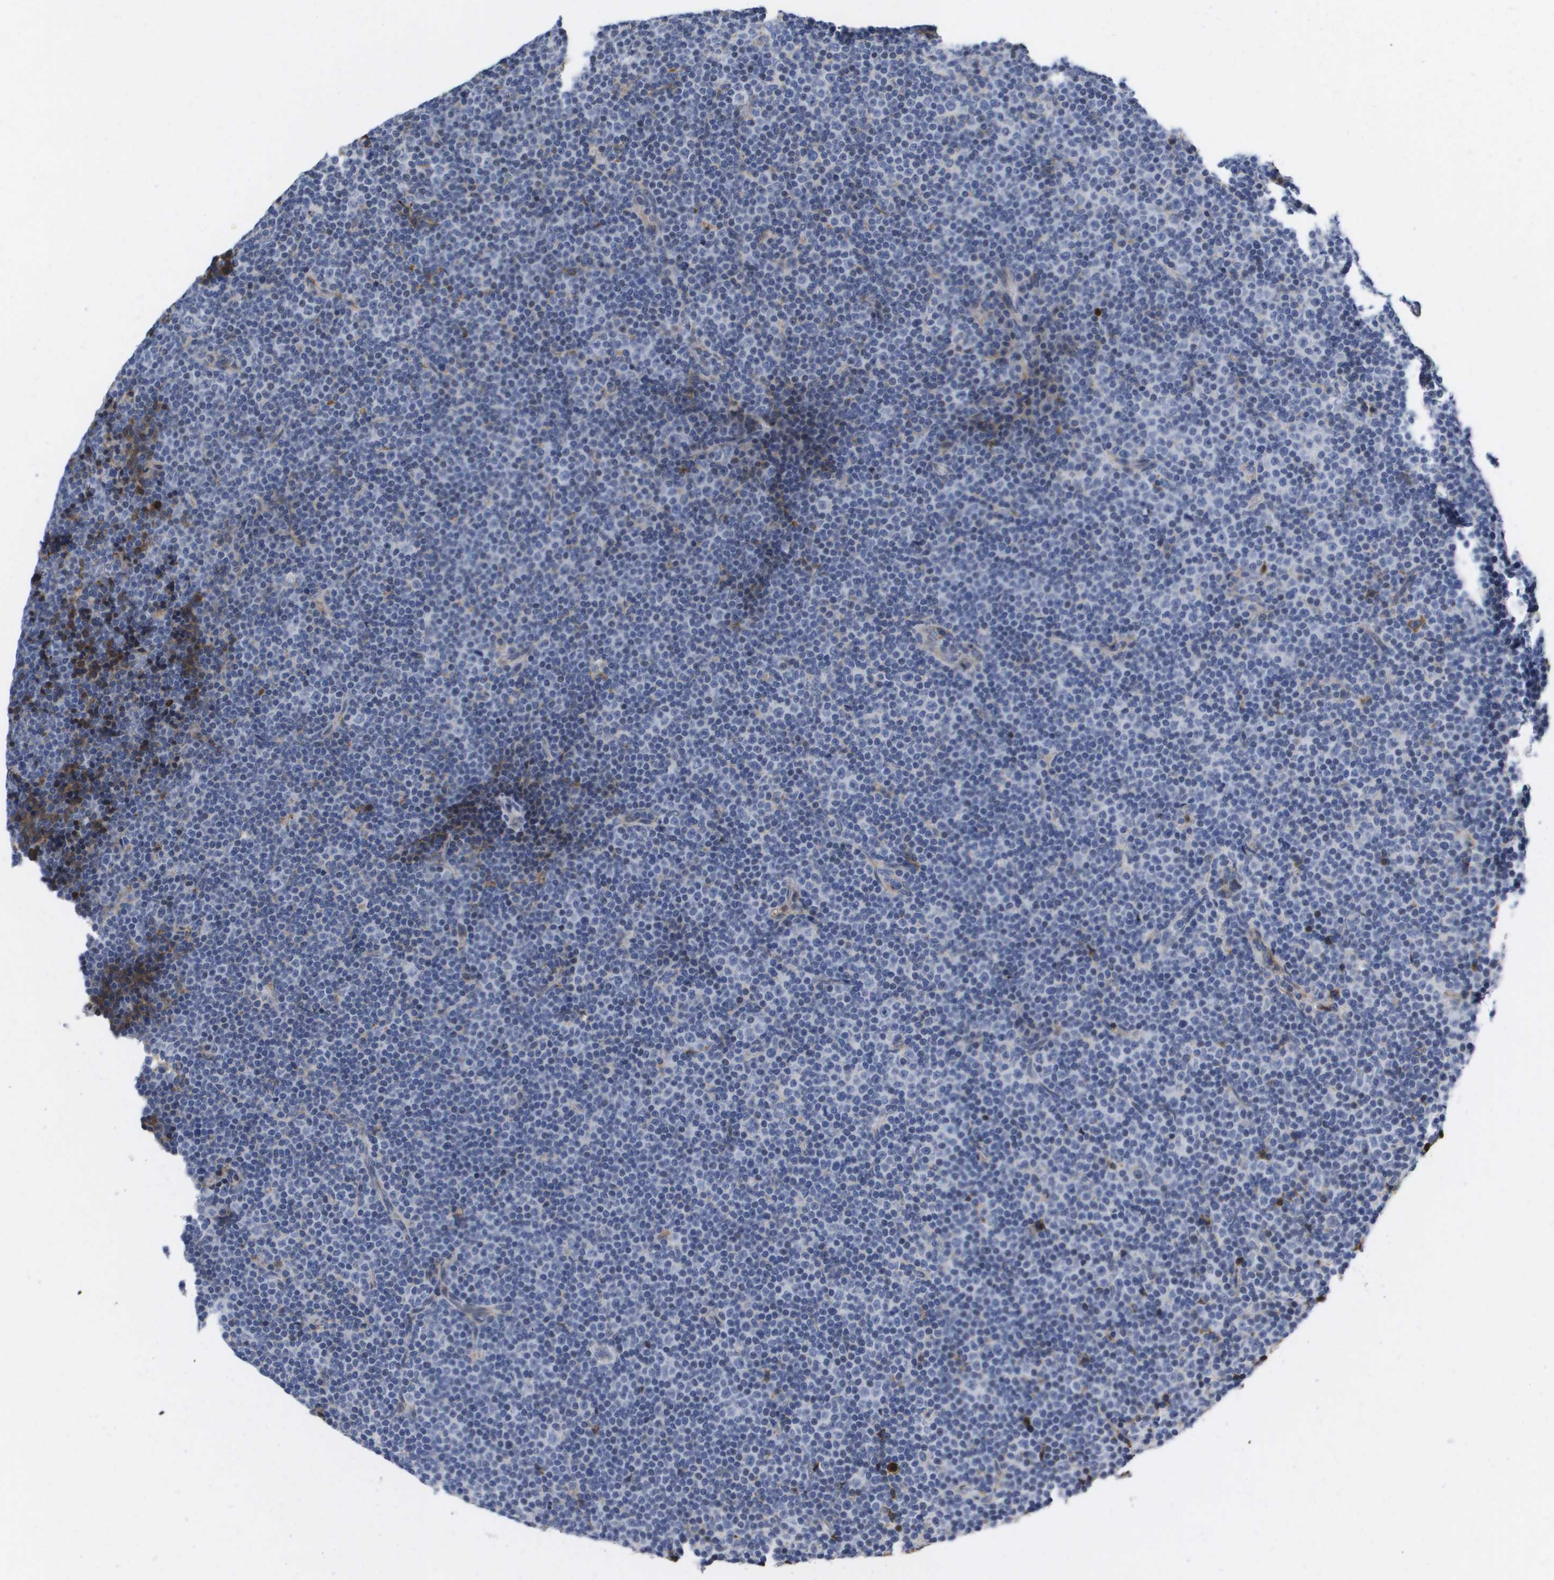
{"staining": {"intensity": "weak", "quantity": "<25%", "location": "cytoplasmic/membranous"}, "tissue": "lymphoma", "cell_type": "Tumor cells", "image_type": "cancer", "snomed": [{"axis": "morphology", "description": "Malignant lymphoma, non-Hodgkin's type, Low grade"}, {"axis": "topography", "description": "Lymph node"}], "caption": "A micrograph of human malignant lymphoma, non-Hodgkin's type (low-grade) is negative for staining in tumor cells.", "gene": "SERPINC1", "patient": {"sex": "female", "age": 67}}